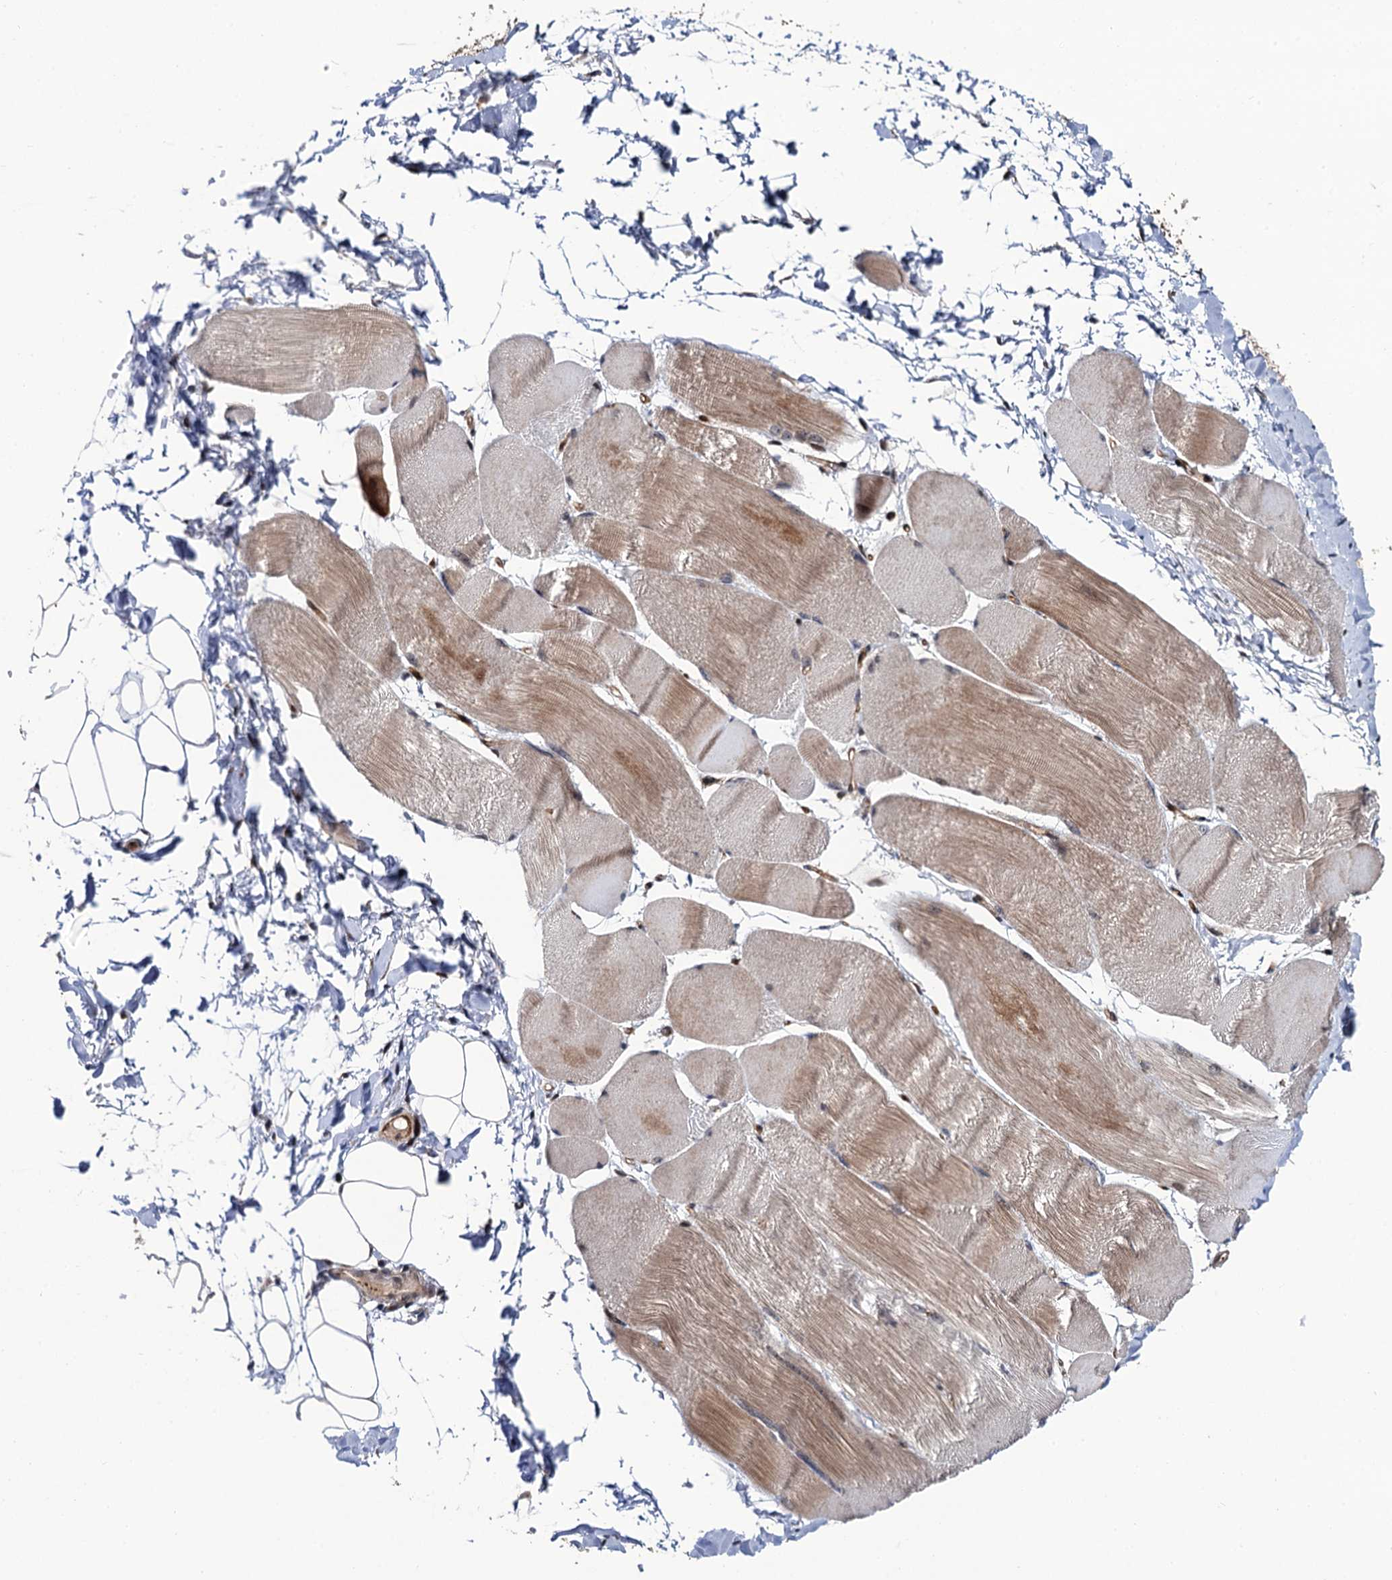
{"staining": {"intensity": "moderate", "quantity": "<25%", "location": "cytoplasmic/membranous,nuclear"}, "tissue": "skeletal muscle", "cell_type": "Myocytes", "image_type": "normal", "snomed": [{"axis": "morphology", "description": "Normal tissue, NOS"}, {"axis": "morphology", "description": "Basal cell carcinoma"}, {"axis": "topography", "description": "Skeletal muscle"}], "caption": "Myocytes demonstrate low levels of moderate cytoplasmic/membranous,nuclear staining in about <25% of cells in unremarkable skeletal muscle.", "gene": "LRRC63", "patient": {"sex": "female", "age": 64}}